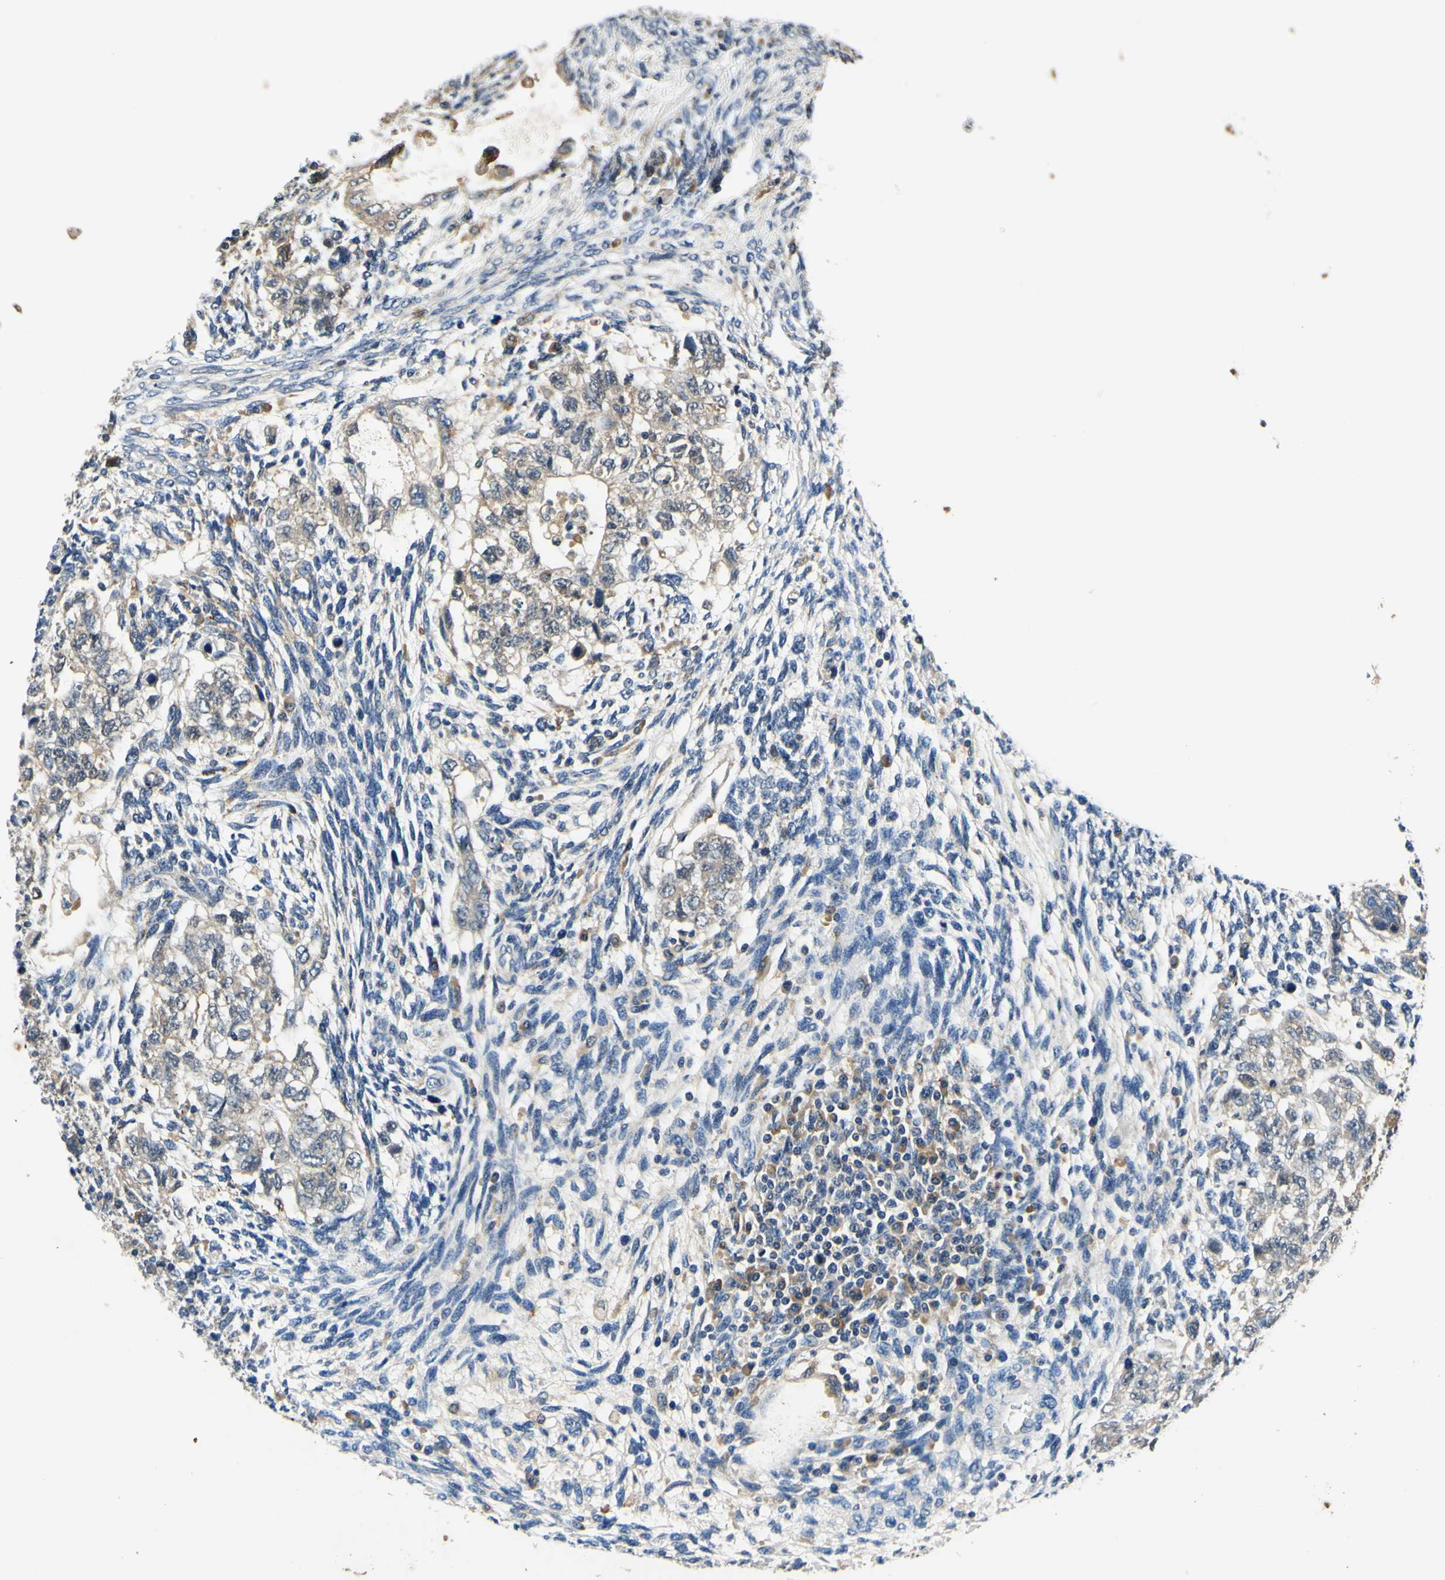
{"staining": {"intensity": "weak", "quantity": "<25%", "location": "cytoplasmic/membranous"}, "tissue": "testis cancer", "cell_type": "Tumor cells", "image_type": "cancer", "snomed": [{"axis": "morphology", "description": "Normal tissue, NOS"}, {"axis": "morphology", "description": "Carcinoma, Embryonal, NOS"}, {"axis": "topography", "description": "Testis"}], "caption": "Tumor cells show no significant positivity in testis embryonal carcinoma.", "gene": "PLA2G4A", "patient": {"sex": "male", "age": 36}}